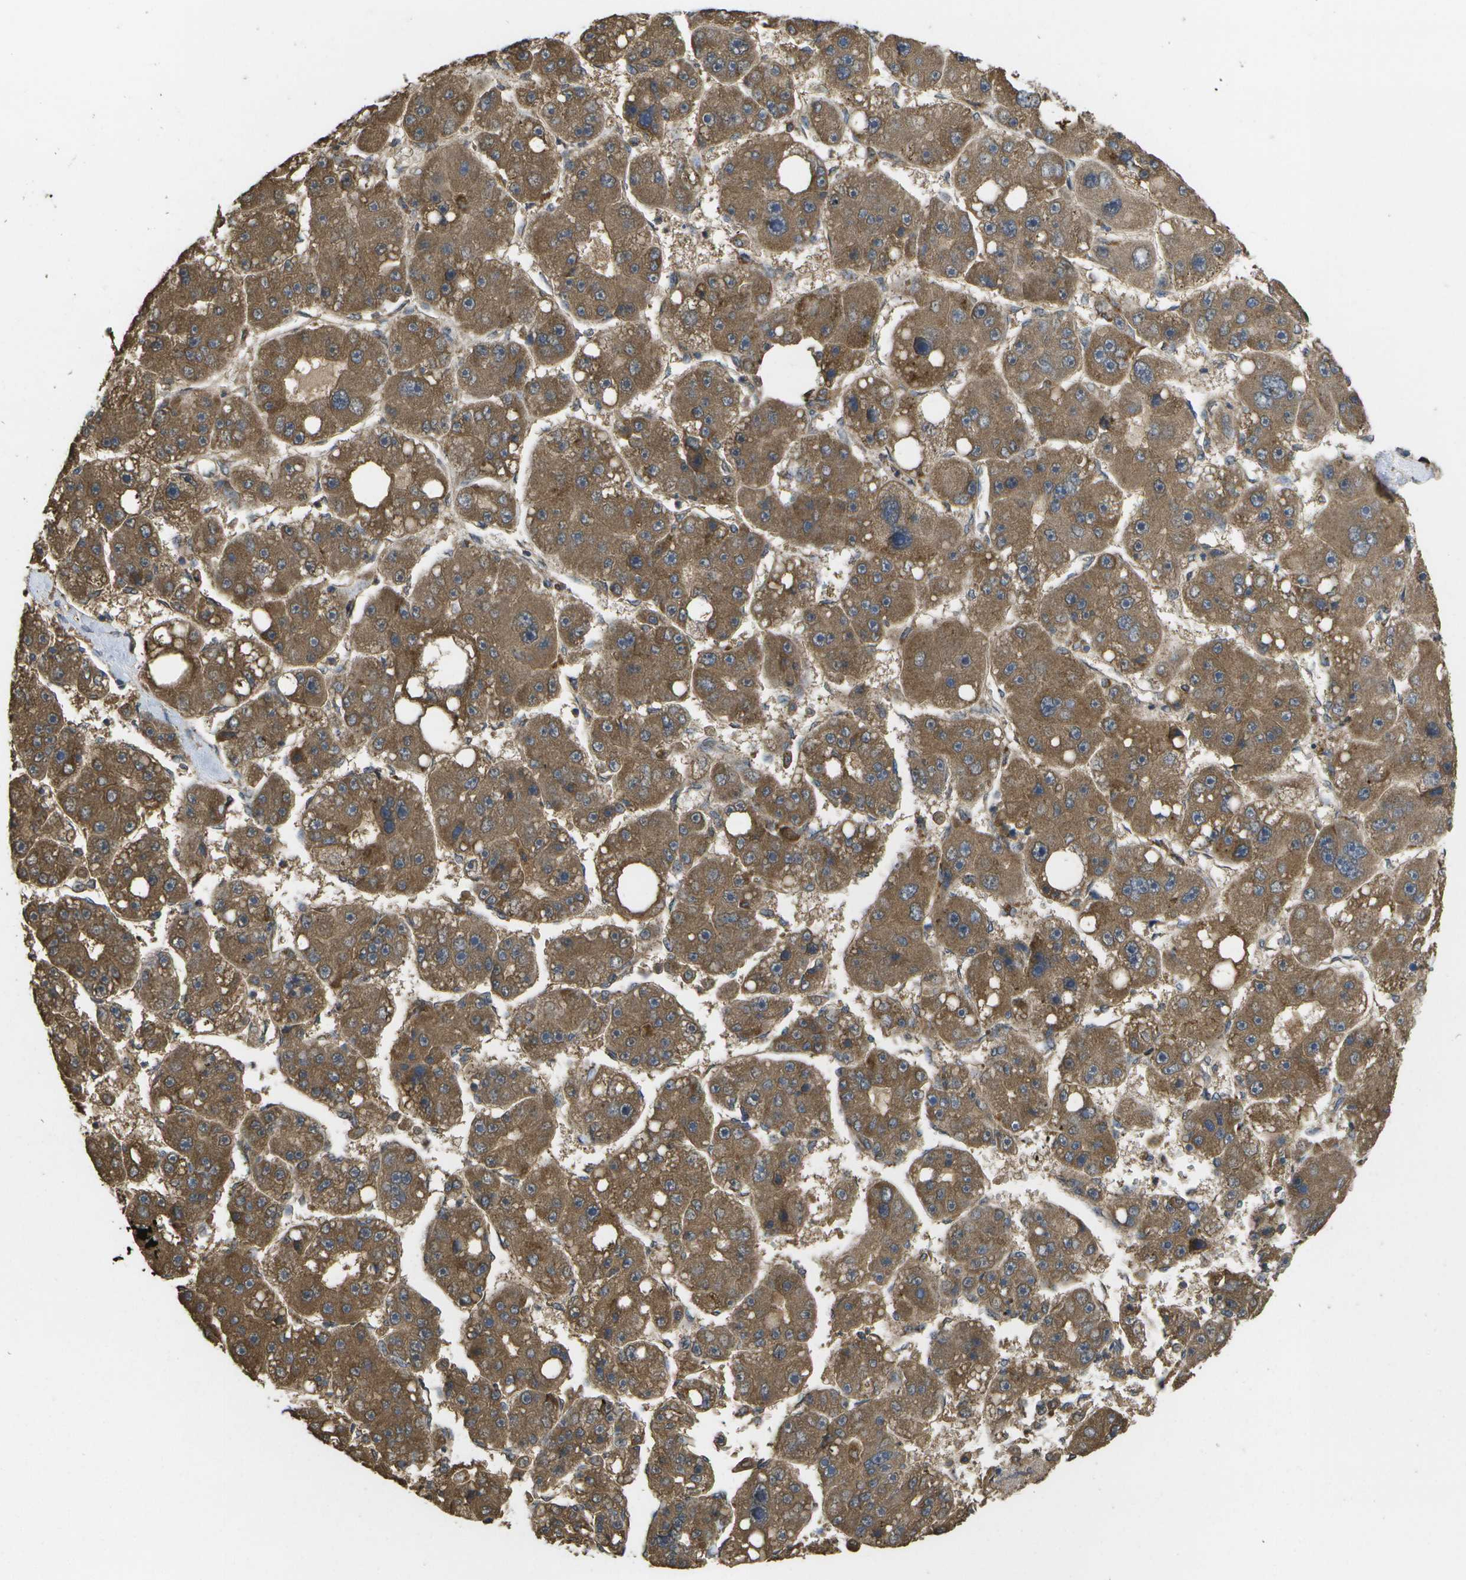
{"staining": {"intensity": "moderate", "quantity": ">75%", "location": "cytoplasmic/membranous"}, "tissue": "liver cancer", "cell_type": "Tumor cells", "image_type": "cancer", "snomed": [{"axis": "morphology", "description": "Carcinoma, Hepatocellular, NOS"}, {"axis": "topography", "description": "Liver"}], "caption": "The photomicrograph shows a brown stain indicating the presence of a protein in the cytoplasmic/membranous of tumor cells in liver cancer.", "gene": "SACS", "patient": {"sex": "female", "age": 61}}